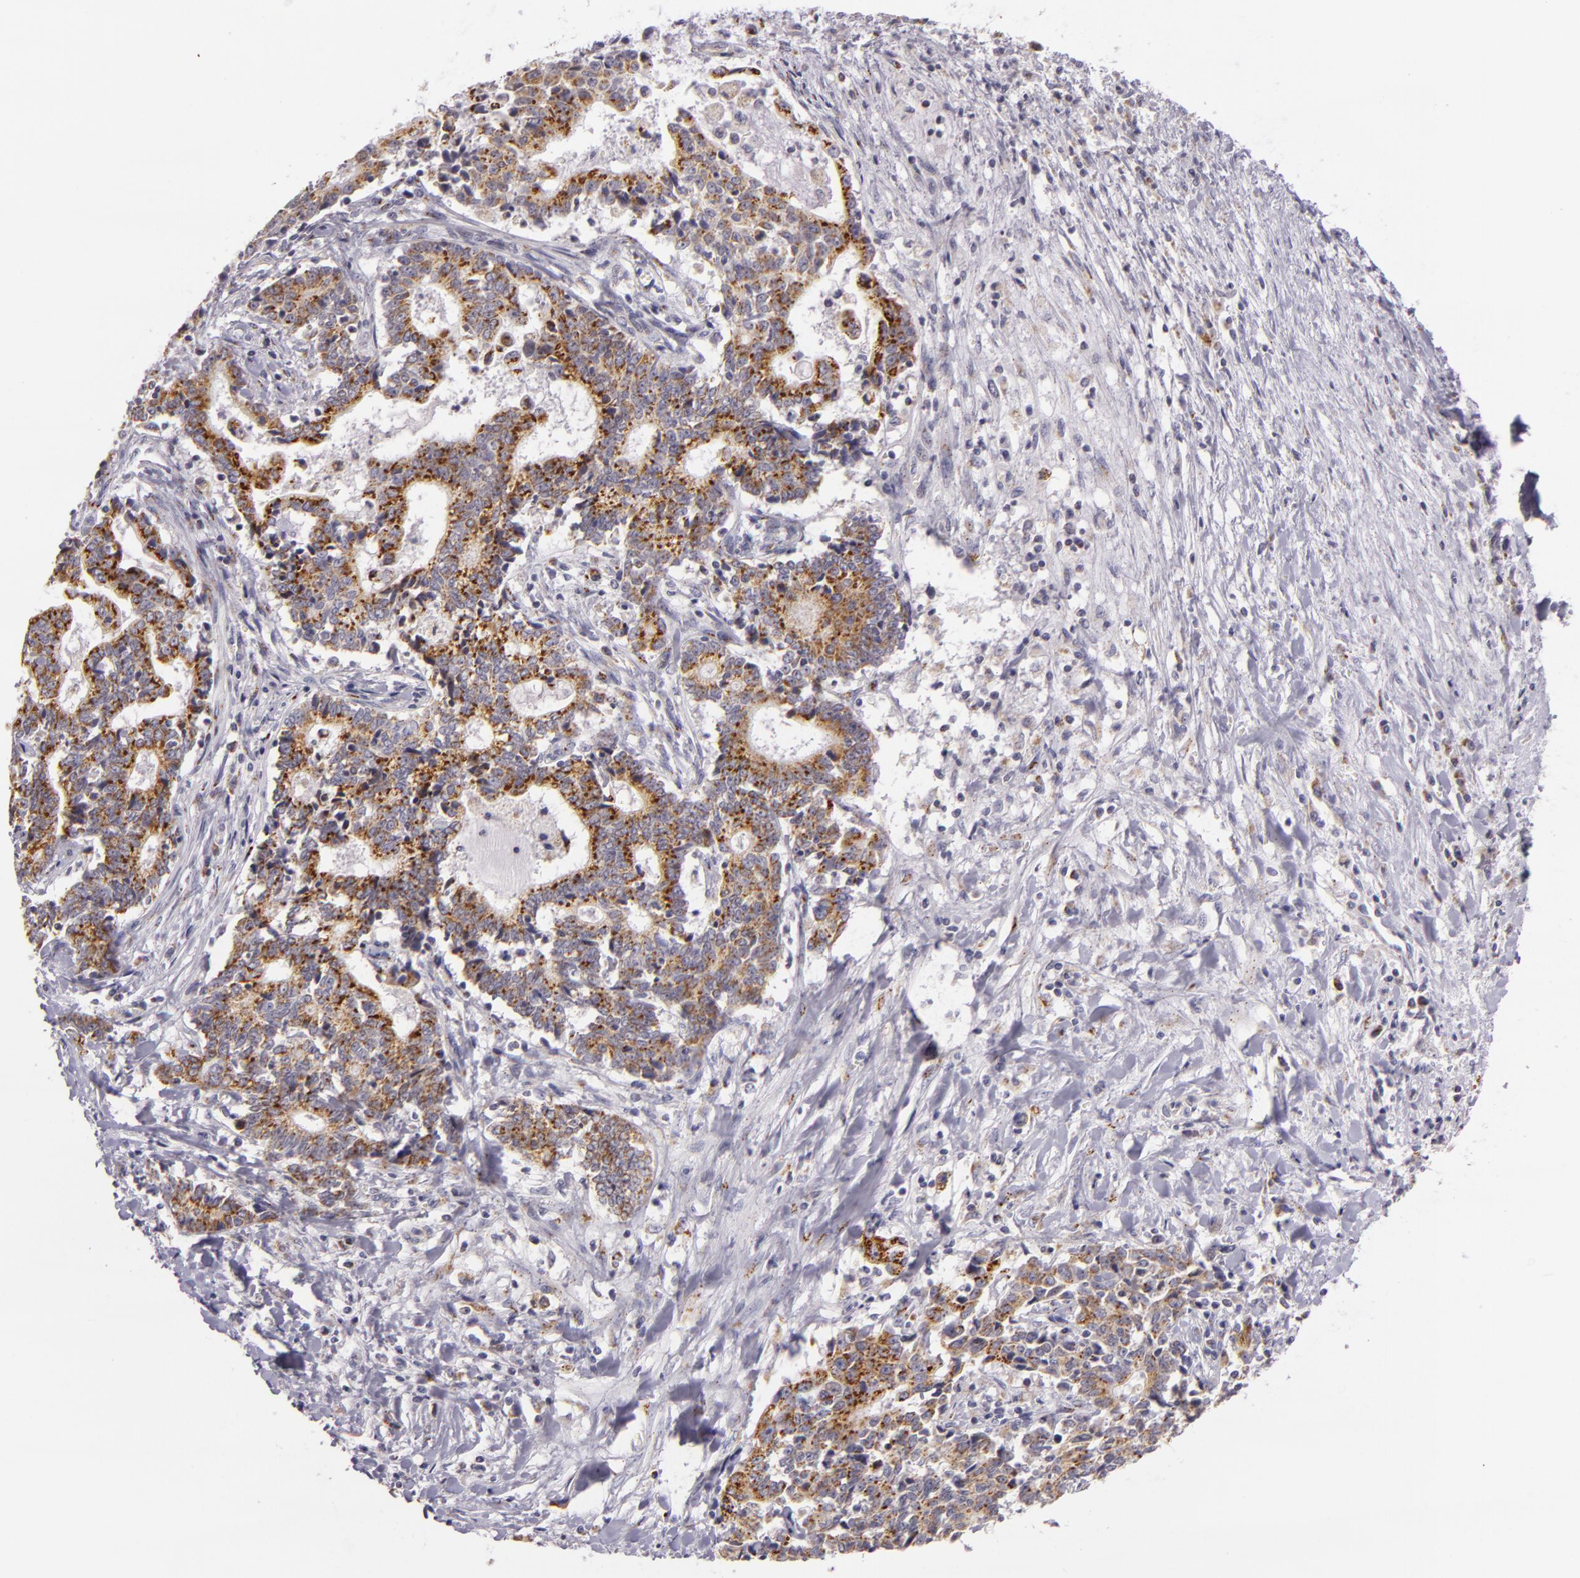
{"staining": {"intensity": "moderate", "quantity": ">75%", "location": "cytoplasmic/membranous"}, "tissue": "liver cancer", "cell_type": "Tumor cells", "image_type": "cancer", "snomed": [{"axis": "morphology", "description": "Cholangiocarcinoma"}, {"axis": "topography", "description": "Liver"}], "caption": "Liver cancer (cholangiocarcinoma) stained with DAB (3,3'-diaminobenzidine) immunohistochemistry (IHC) demonstrates medium levels of moderate cytoplasmic/membranous expression in approximately >75% of tumor cells.", "gene": "CILK1", "patient": {"sex": "male", "age": 57}}